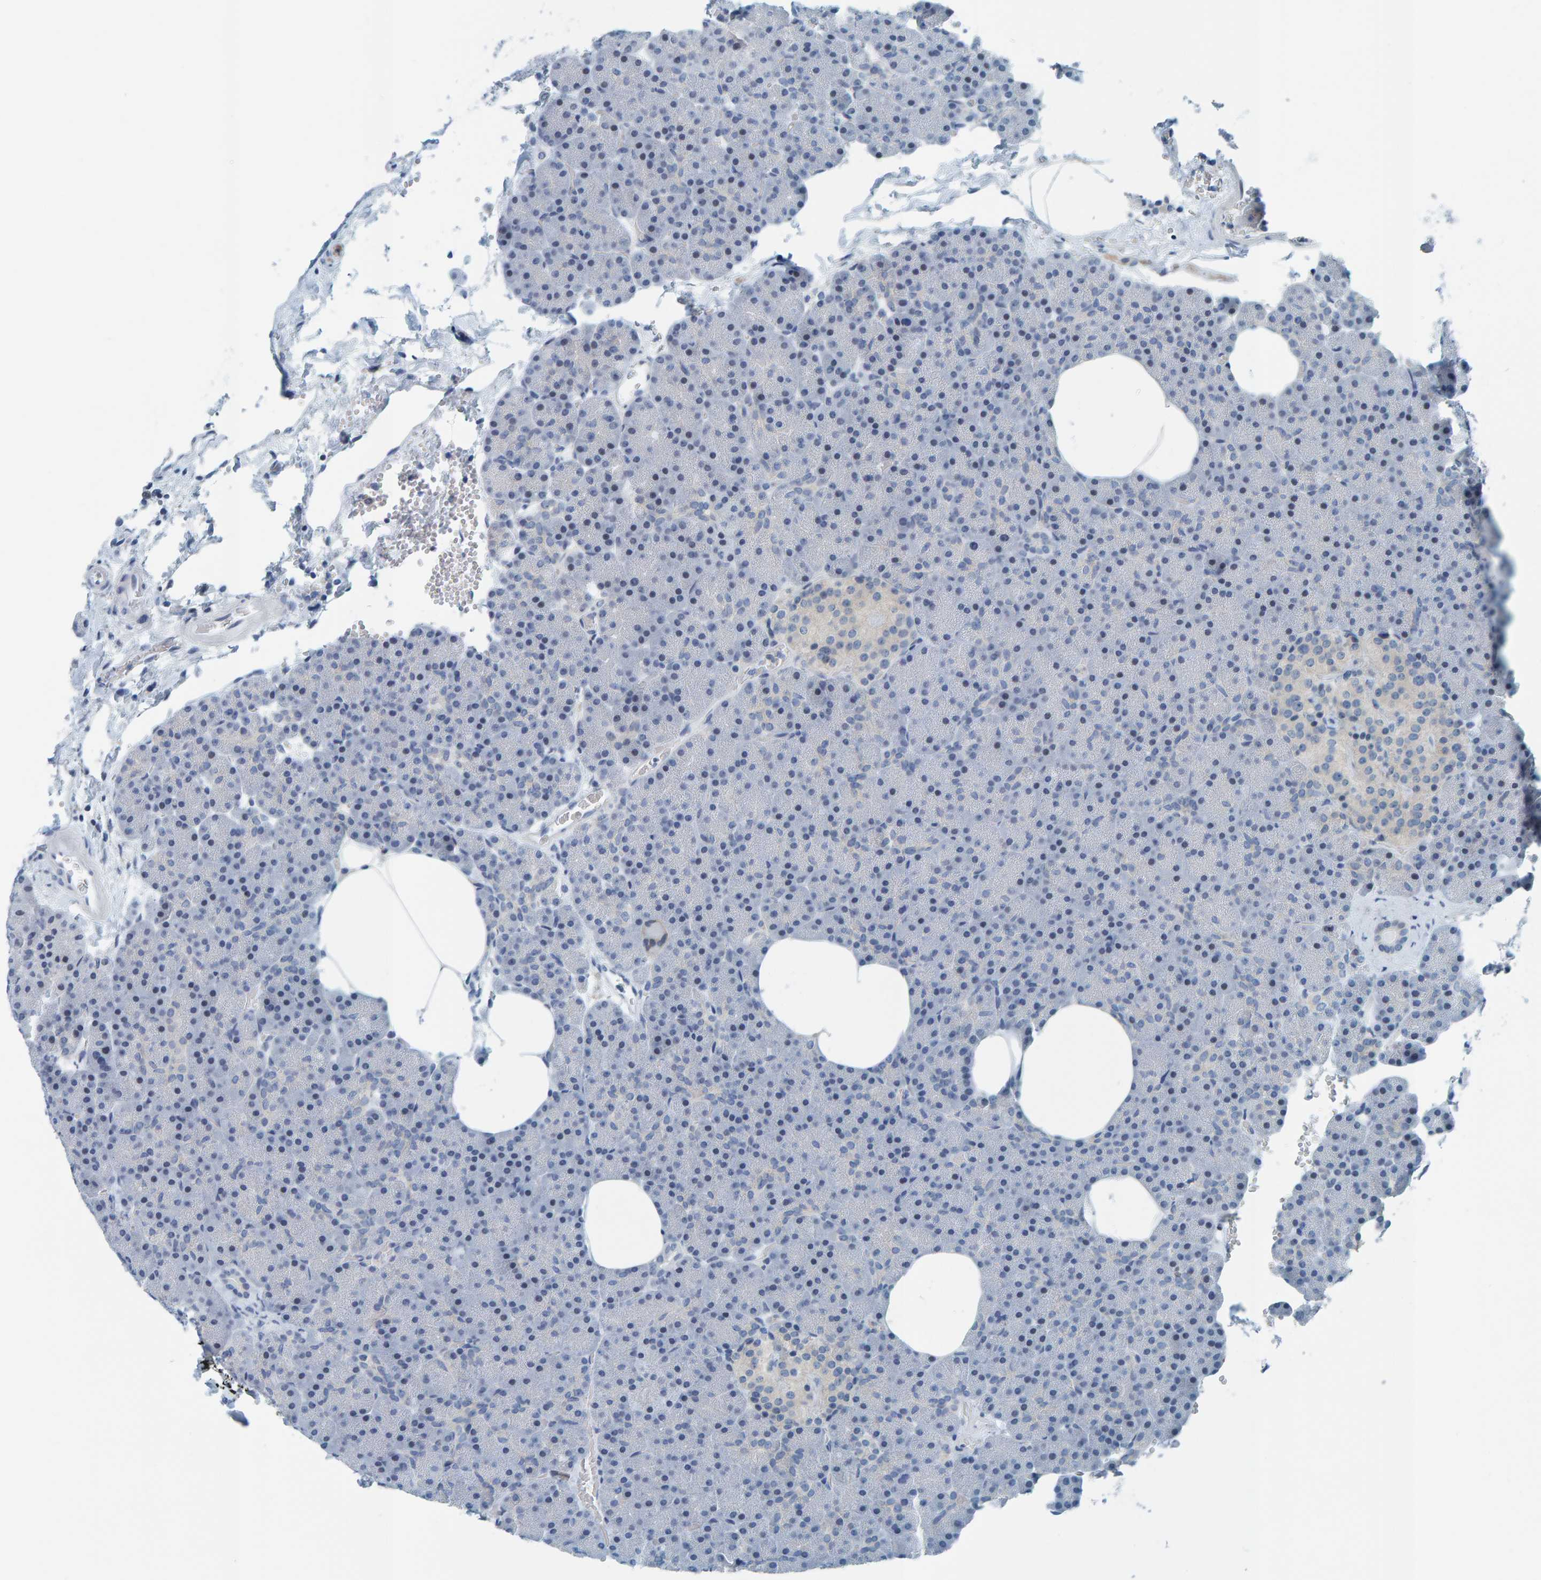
{"staining": {"intensity": "negative", "quantity": "none", "location": "none"}, "tissue": "pancreas", "cell_type": "Exocrine glandular cells", "image_type": "normal", "snomed": [{"axis": "morphology", "description": "Normal tissue, NOS"}, {"axis": "morphology", "description": "Carcinoid, malignant, NOS"}, {"axis": "topography", "description": "Pancreas"}], "caption": "A micrograph of pancreas stained for a protein shows no brown staining in exocrine glandular cells.", "gene": "CNP", "patient": {"sex": "female", "age": 35}}